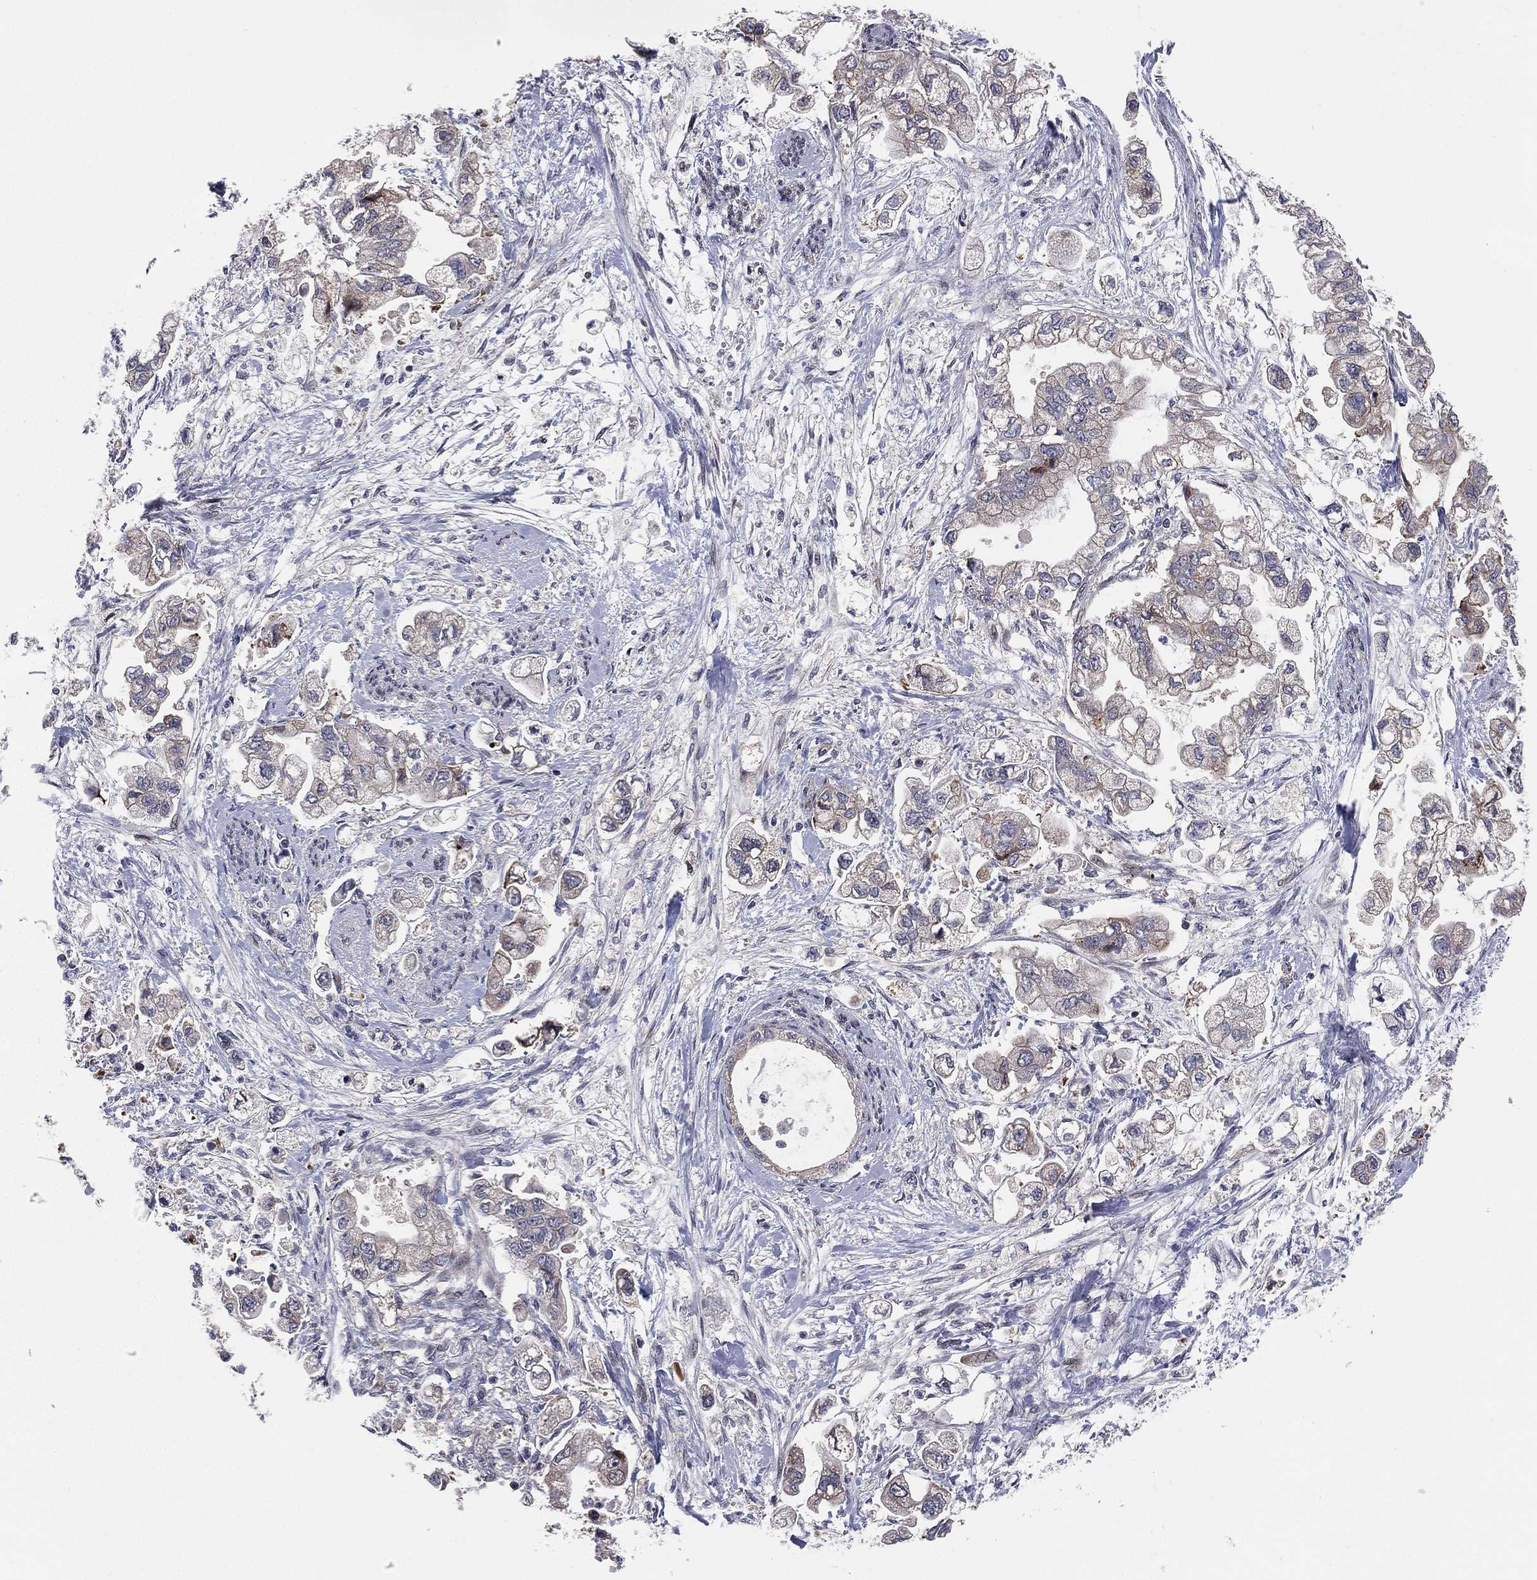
{"staining": {"intensity": "weak", "quantity": "<25%", "location": "cytoplasmic/membranous"}, "tissue": "stomach cancer", "cell_type": "Tumor cells", "image_type": "cancer", "snomed": [{"axis": "morphology", "description": "Normal tissue, NOS"}, {"axis": "morphology", "description": "Adenocarcinoma, NOS"}, {"axis": "topography", "description": "Stomach"}], "caption": "High power microscopy micrograph of an immunohistochemistry histopathology image of stomach cancer (adenocarcinoma), revealing no significant staining in tumor cells.", "gene": "UTP14A", "patient": {"sex": "male", "age": 62}}